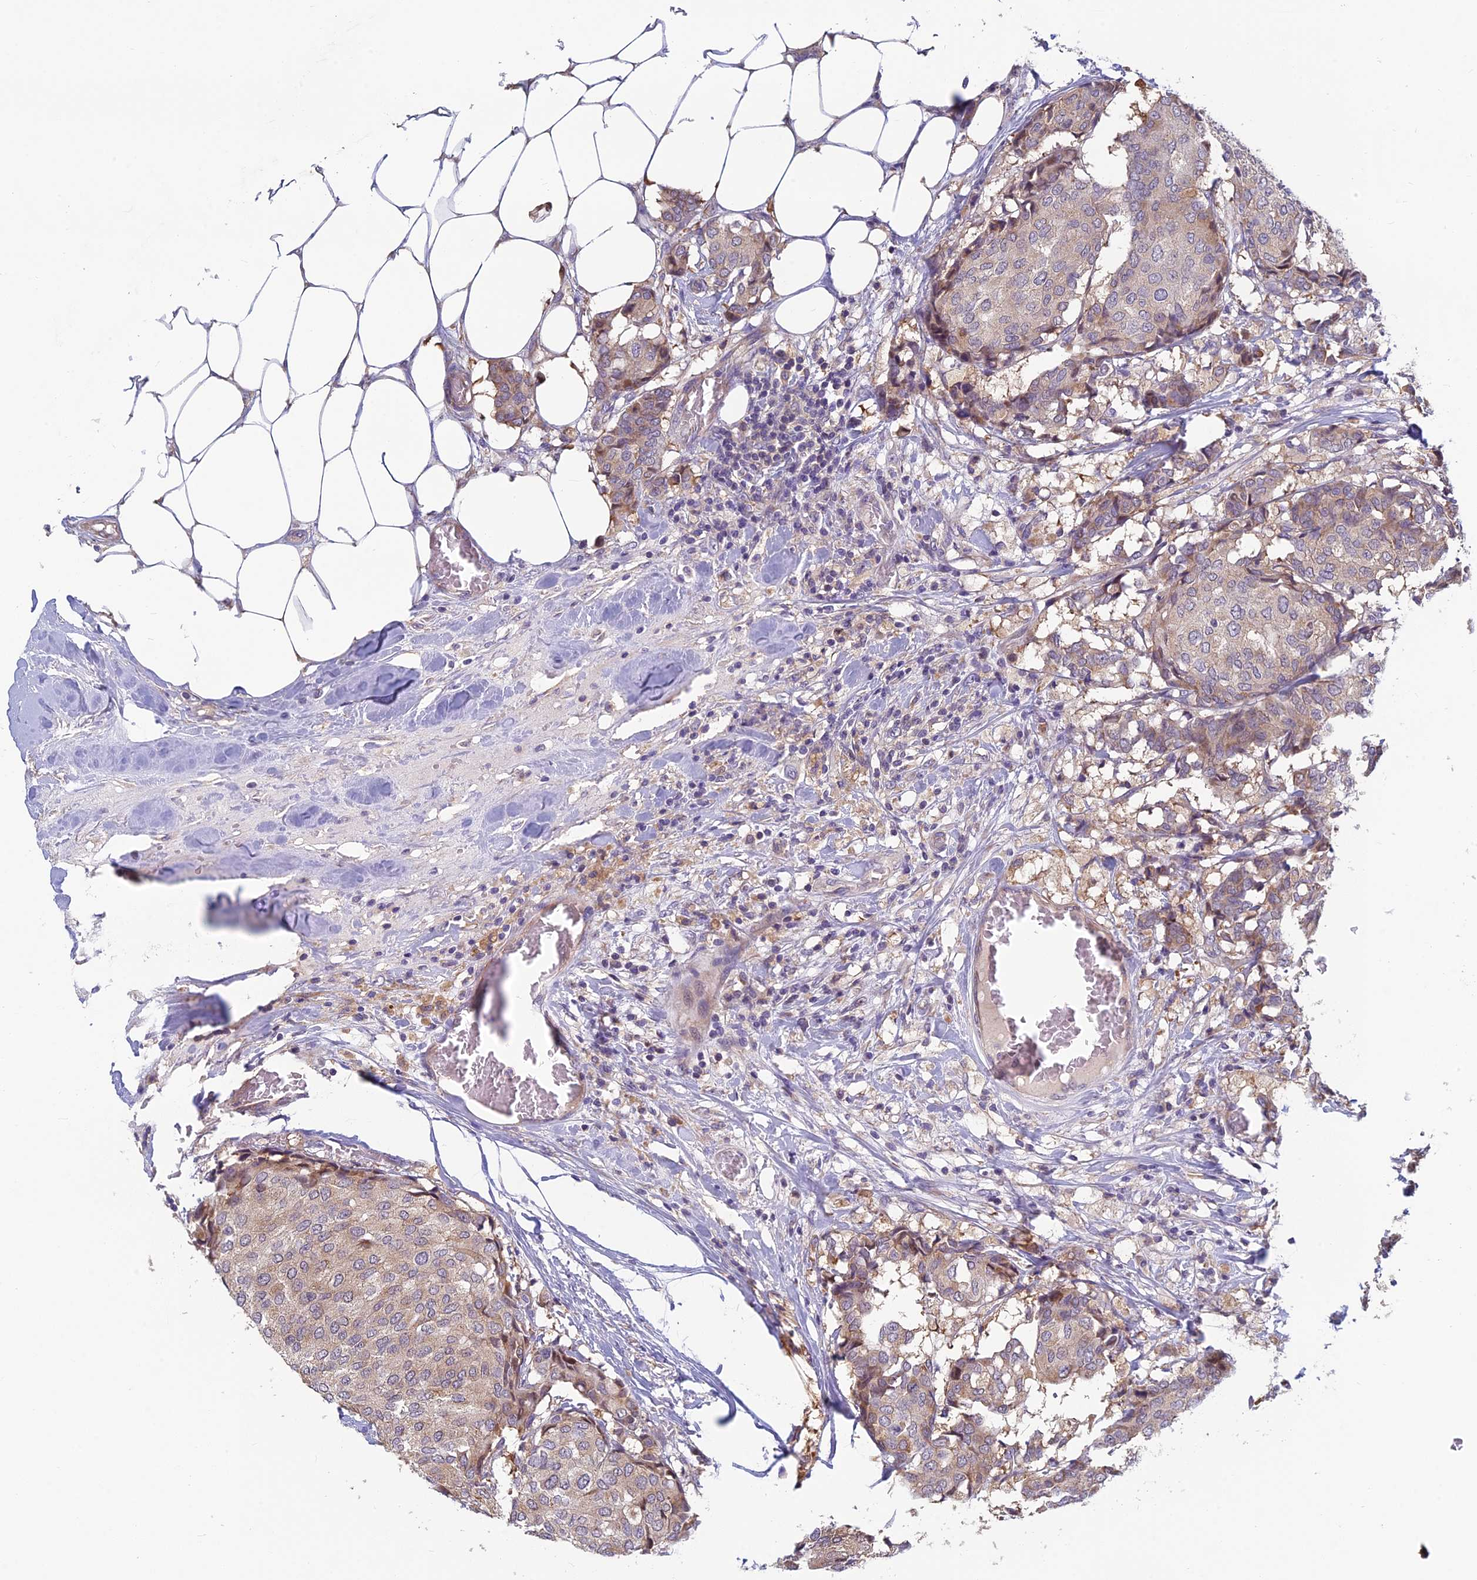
{"staining": {"intensity": "weak", "quantity": "<25%", "location": "cytoplasmic/membranous"}, "tissue": "breast cancer", "cell_type": "Tumor cells", "image_type": "cancer", "snomed": [{"axis": "morphology", "description": "Duct carcinoma"}, {"axis": "topography", "description": "Breast"}], "caption": "This is an immunohistochemistry photomicrograph of human breast cancer. There is no staining in tumor cells.", "gene": "HECA", "patient": {"sex": "female", "age": 75}}